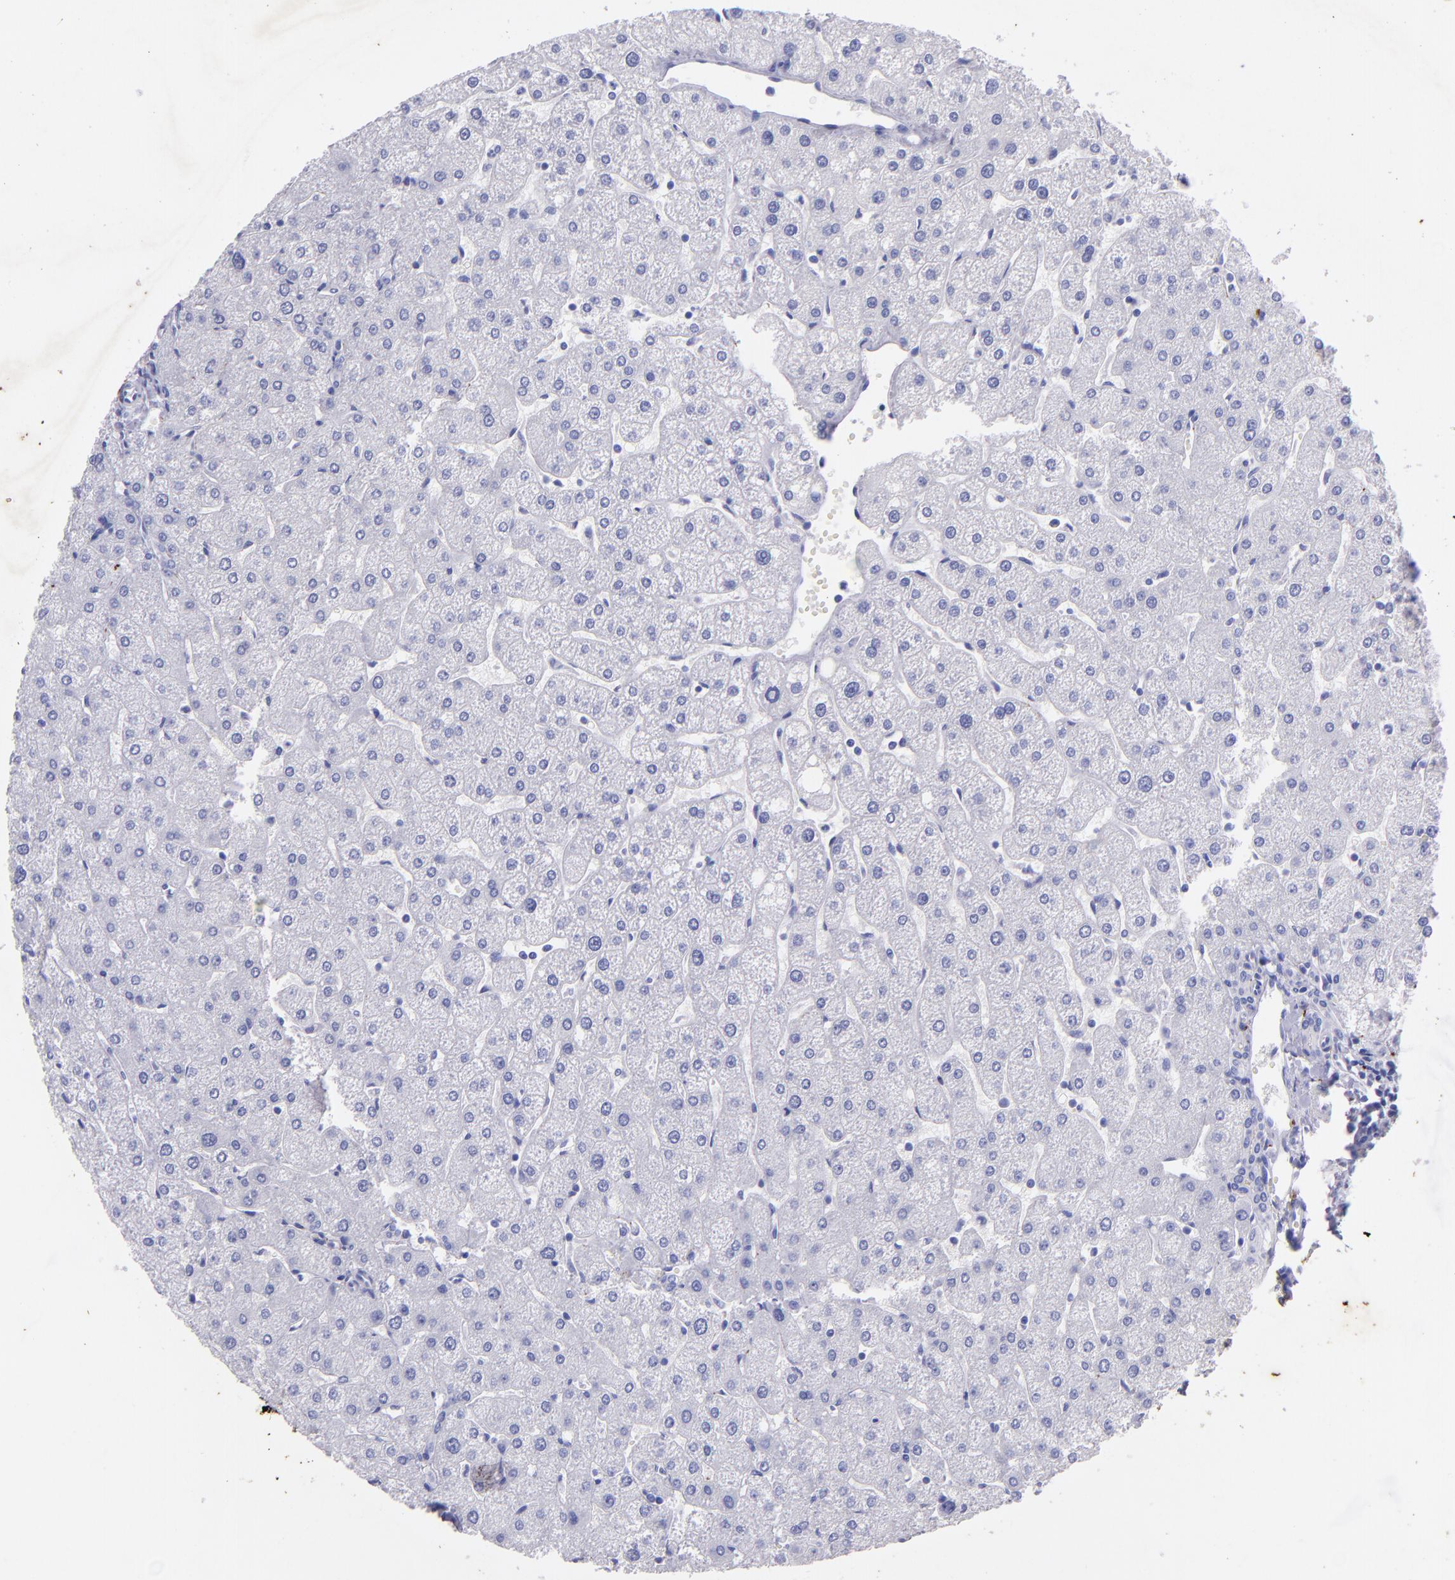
{"staining": {"intensity": "negative", "quantity": "none", "location": "none"}, "tissue": "liver", "cell_type": "Cholangiocytes", "image_type": "normal", "snomed": [{"axis": "morphology", "description": "Normal tissue, NOS"}, {"axis": "topography", "description": "Liver"}], "caption": "Immunohistochemistry of benign human liver displays no expression in cholangiocytes. (Brightfield microscopy of DAB (3,3'-diaminobenzidine) immunohistochemistry at high magnification).", "gene": "UCHL1", "patient": {"sex": "male", "age": 67}}